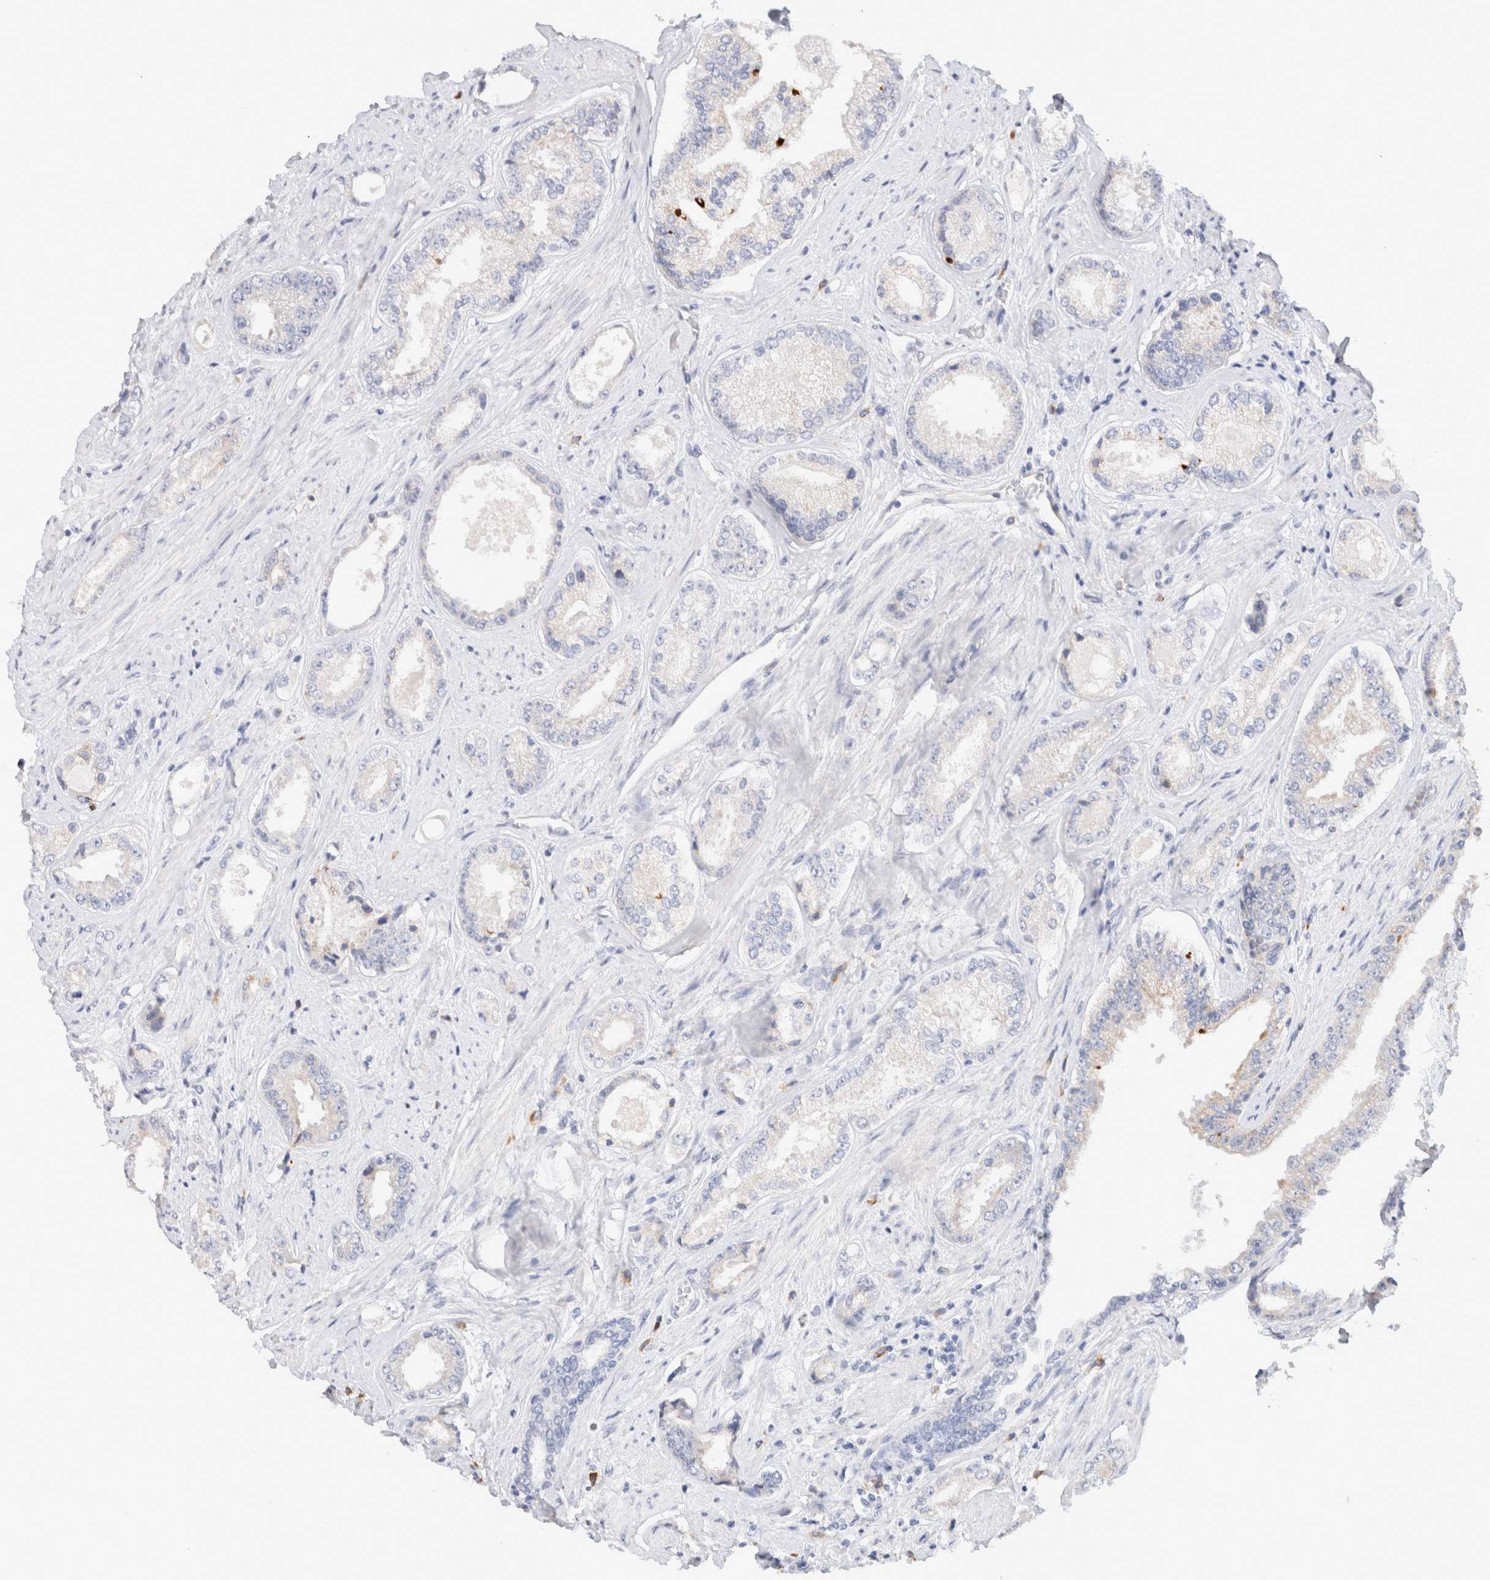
{"staining": {"intensity": "negative", "quantity": "none", "location": "none"}, "tissue": "prostate cancer", "cell_type": "Tumor cells", "image_type": "cancer", "snomed": [{"axis": "morphology", "description": "Adenocarcinoma, High grade"}, {"axis": "topography", "description": "Prostate"}], "caption": "An immunohistochemistry (IHC) image of prostate cancer is shown. There is no staining in tumor cells of prostate cancer.", "gene": "GADD45G", "patient": {"sex": "male", "age": 61}}